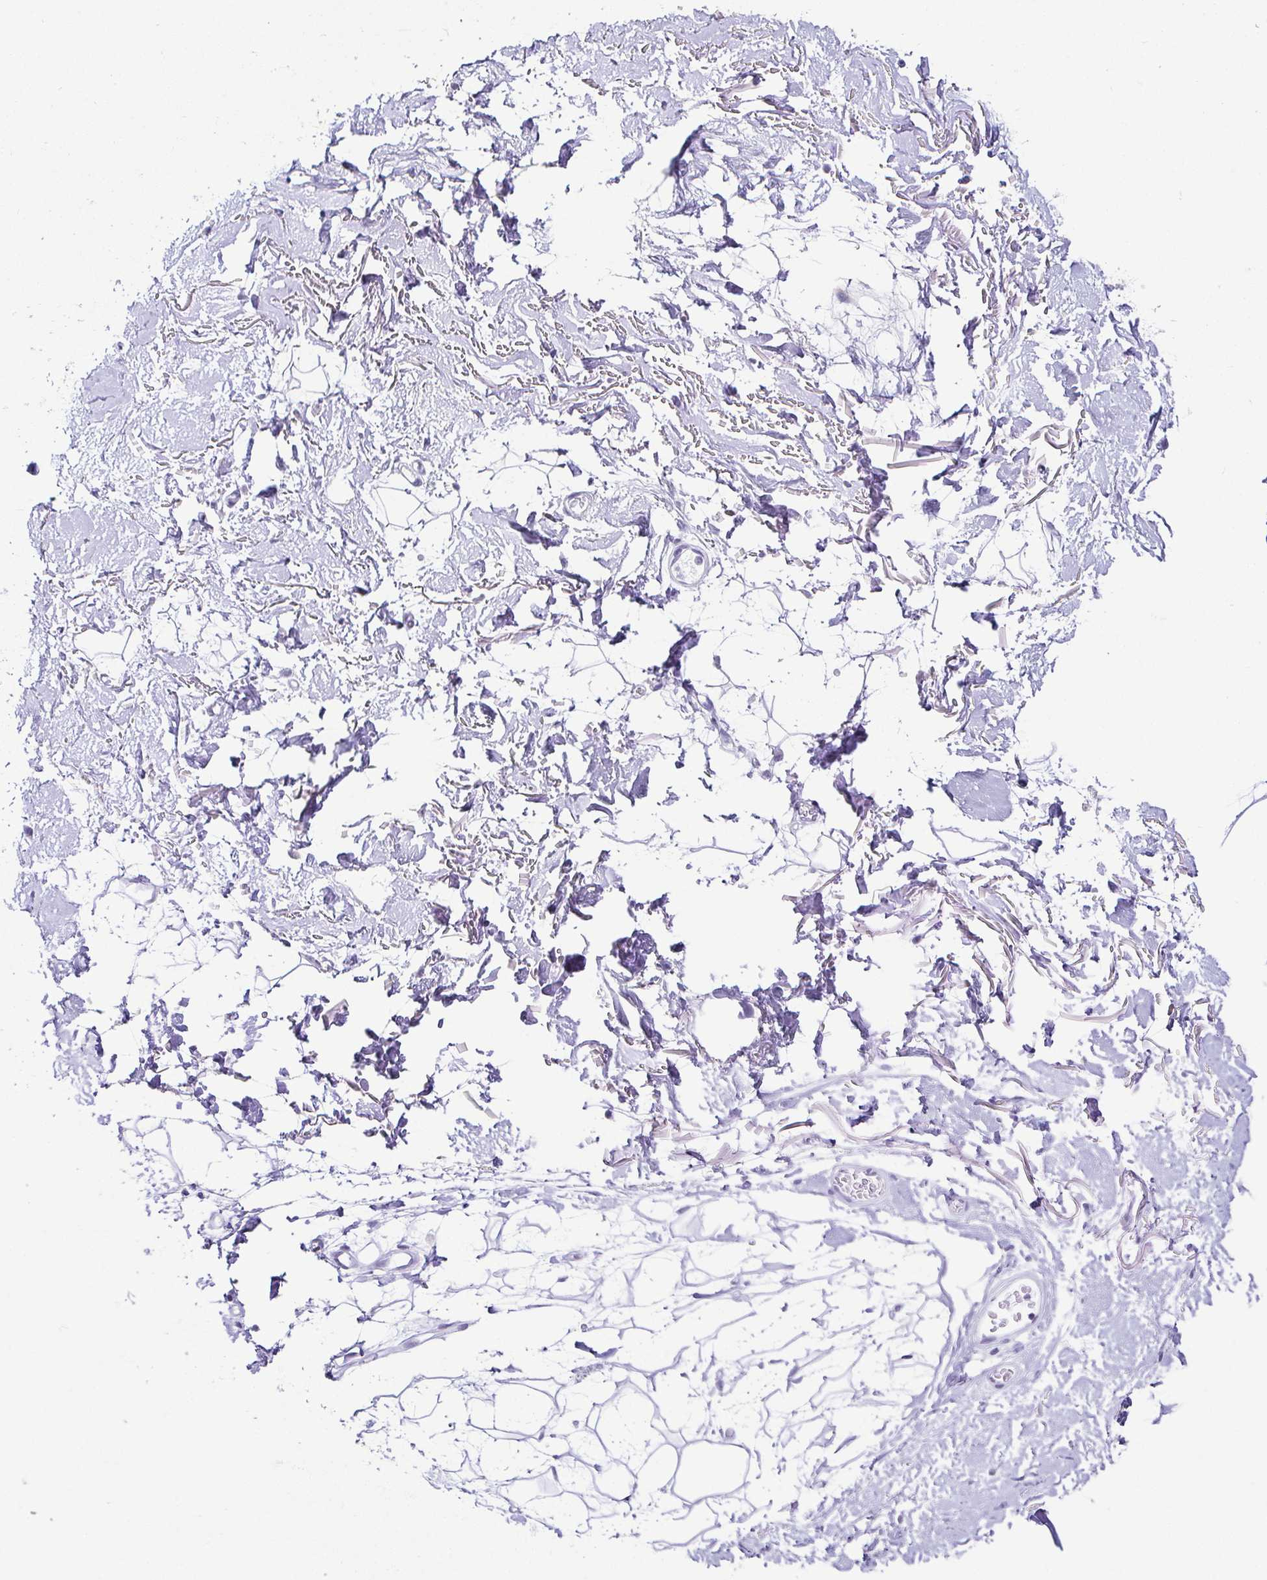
{"staining": {"intensity": "negative", "quantity": "none", "location": "none"}, "tissue": "adipose tissue", "cell_type": "Adipocytes", "image_type": "normal", "snomed": [{"axis": "morphology", "description": "Normal tissue, NOS"}, {"axis": "topography", "description": "Anal"}, {"axis": "topography", "description": "Peripheral nerve tissue"}], "caption": "Immunohistochemistry of benign adipose tissue exhibits no staining in adipocytes.", "gene": "ESX1", "patient": {"sex": "male", "age": 78}}